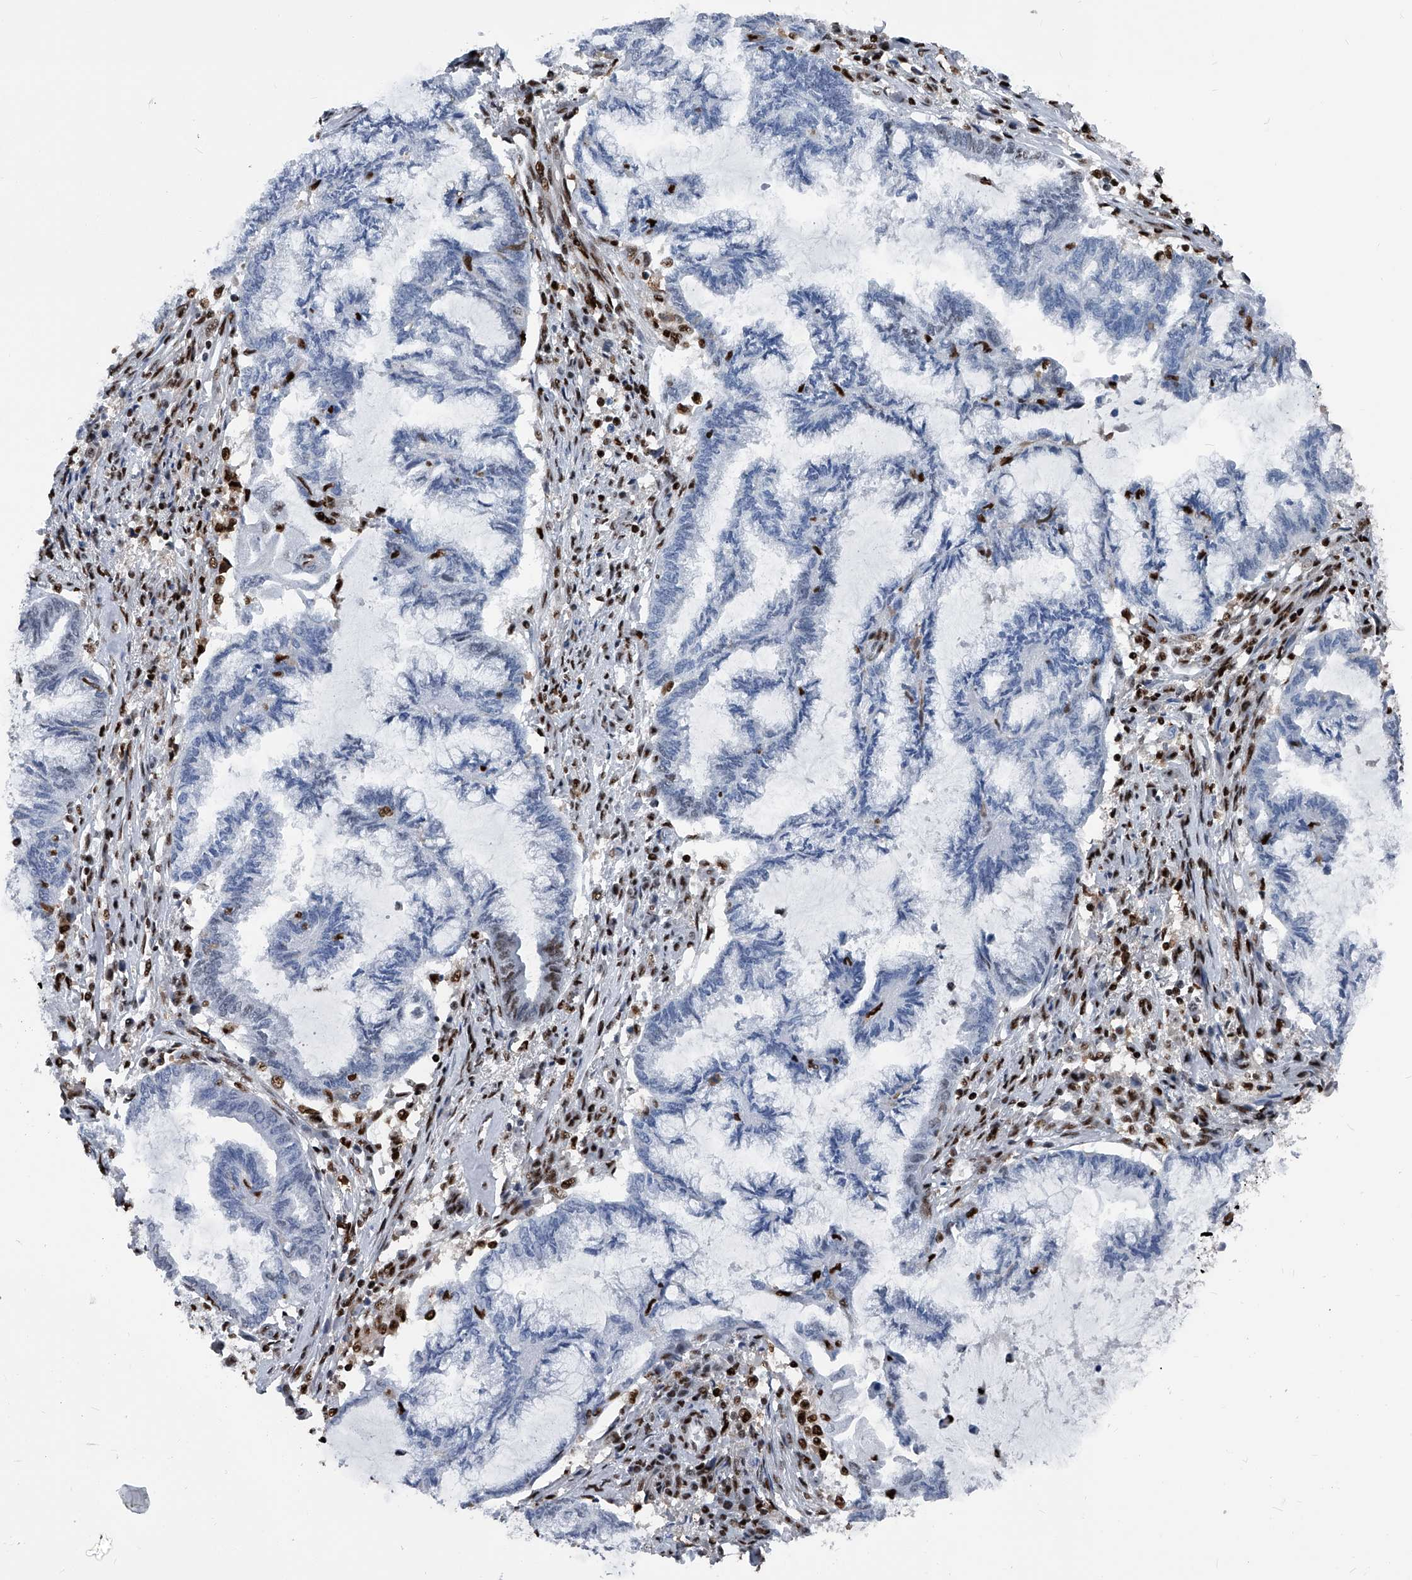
{"staining": {"intensity": "negative", "quantity": "none", "location": "none"}, "tissue": "endometrial cancer", "cell_type": "Tumor cells", "image_type": "cancer", "snomed": [{"axis": "morphology", "description": "Adenocarcinoma, NOS"}, {"axis": "topography", "description": "Endometrium"}], "caption": "This is a image of immunohistochemistry (IHC) staining of endometrial cancer, which shows no positivity in tumor cells.", "gene": "FKBP5", "patient": {"sex": "female", "age": 86}}